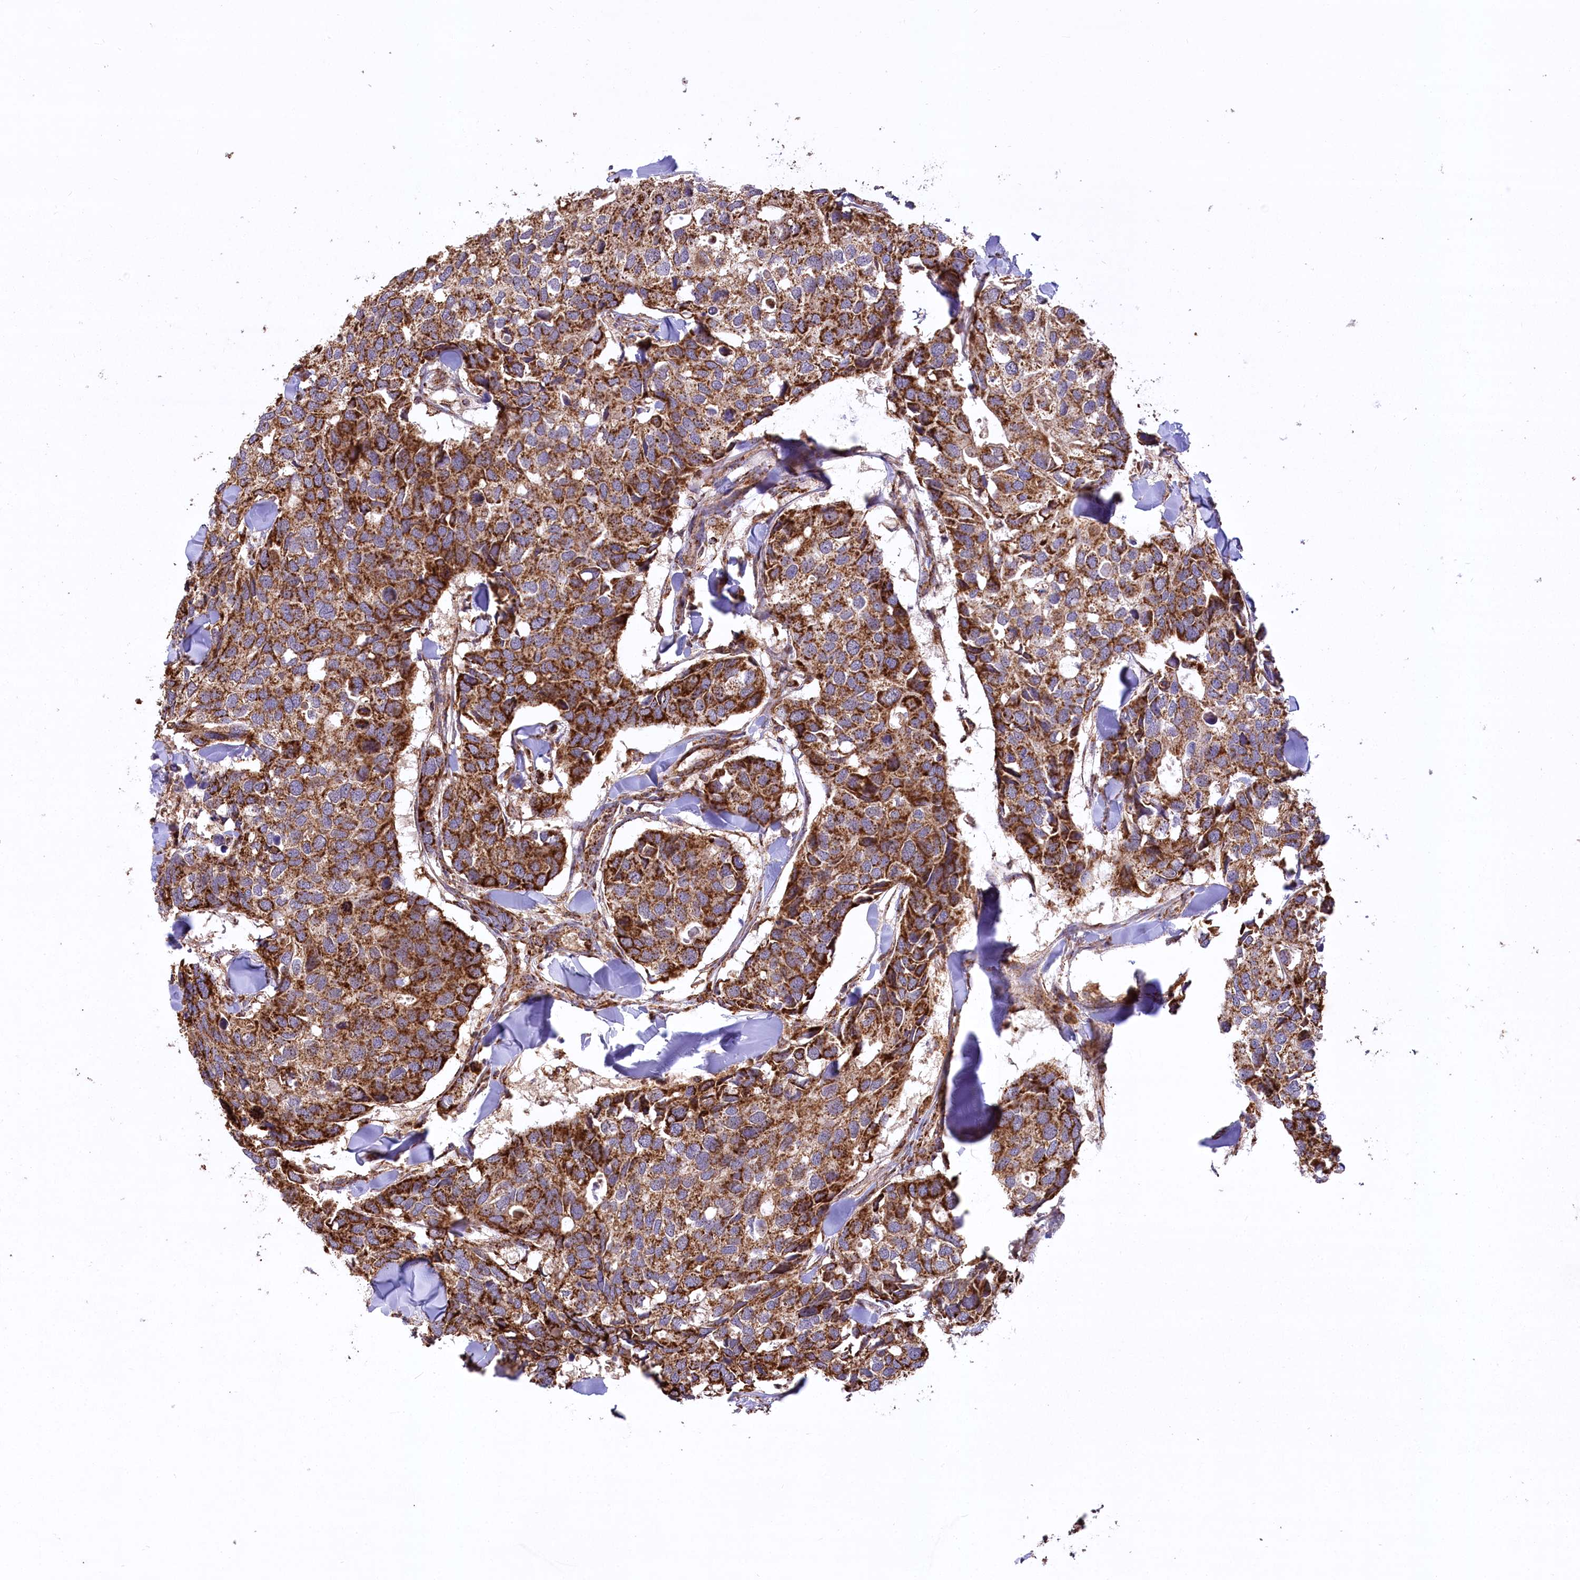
{"staining": {"intensity": "strong", "quantity": ">75%", "location": "cytoplasmic/membranous"}, "tissue": "breast cancer", "cell_type": "Tumor cells", "image_type": "cancer", "snomed": [{"axis": "morphology", "description": "Duct carcinoma"}, {"axis": "topography", "description": "Breast"}], "caption": "Immunohistochemical staining of invasive ductal carcinoma (breast) reveals high levels of strong cytoplasmic/membranous protein positivity in about >75% of tumor cells.", "gene": "CARD19", "patient": {"sex": "female", "age": 83}}